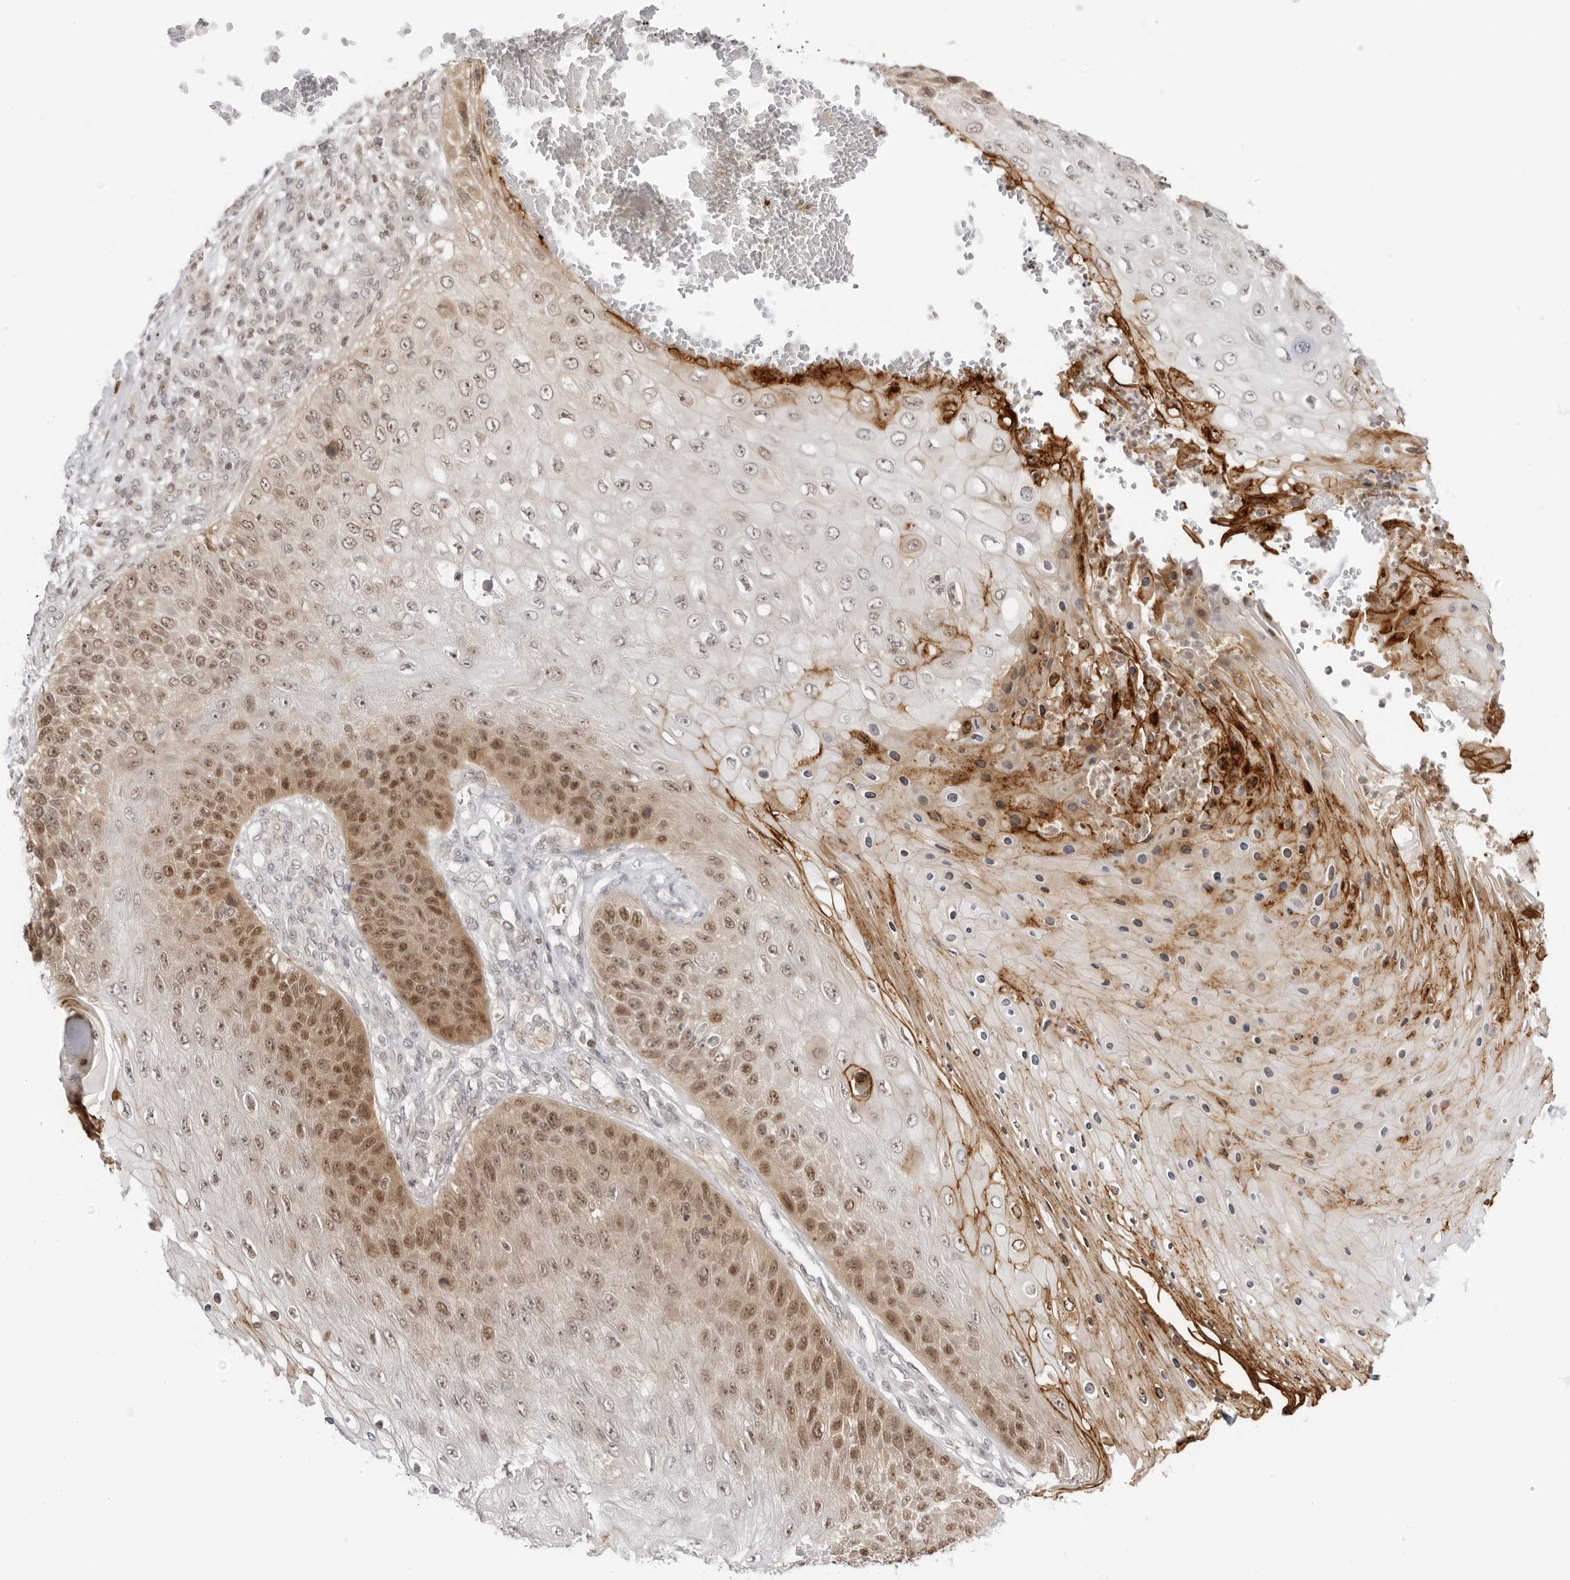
{"staining": {"intensity": "moderate", "quantity": ">75%", "location": "cytoplasmic/membranous,nuclear"}, "tissue": "skin cancer", "cell_type": "Tumor cells", "image_type": "cancer", "snomed": [{"axis": "morphology", "description": "Squamous cell carcinoma, NOS"}, {"axis": "topography", "description": "Skin"}], "caption": "A medium amount of moderate cytoplasmic/membranous and nuclear staining is present in about >75% of tumor cells in skin squamous cell carcinoma tissue.", "gene": "RNF146", "patient": {"sex": "female", "age": 88}}